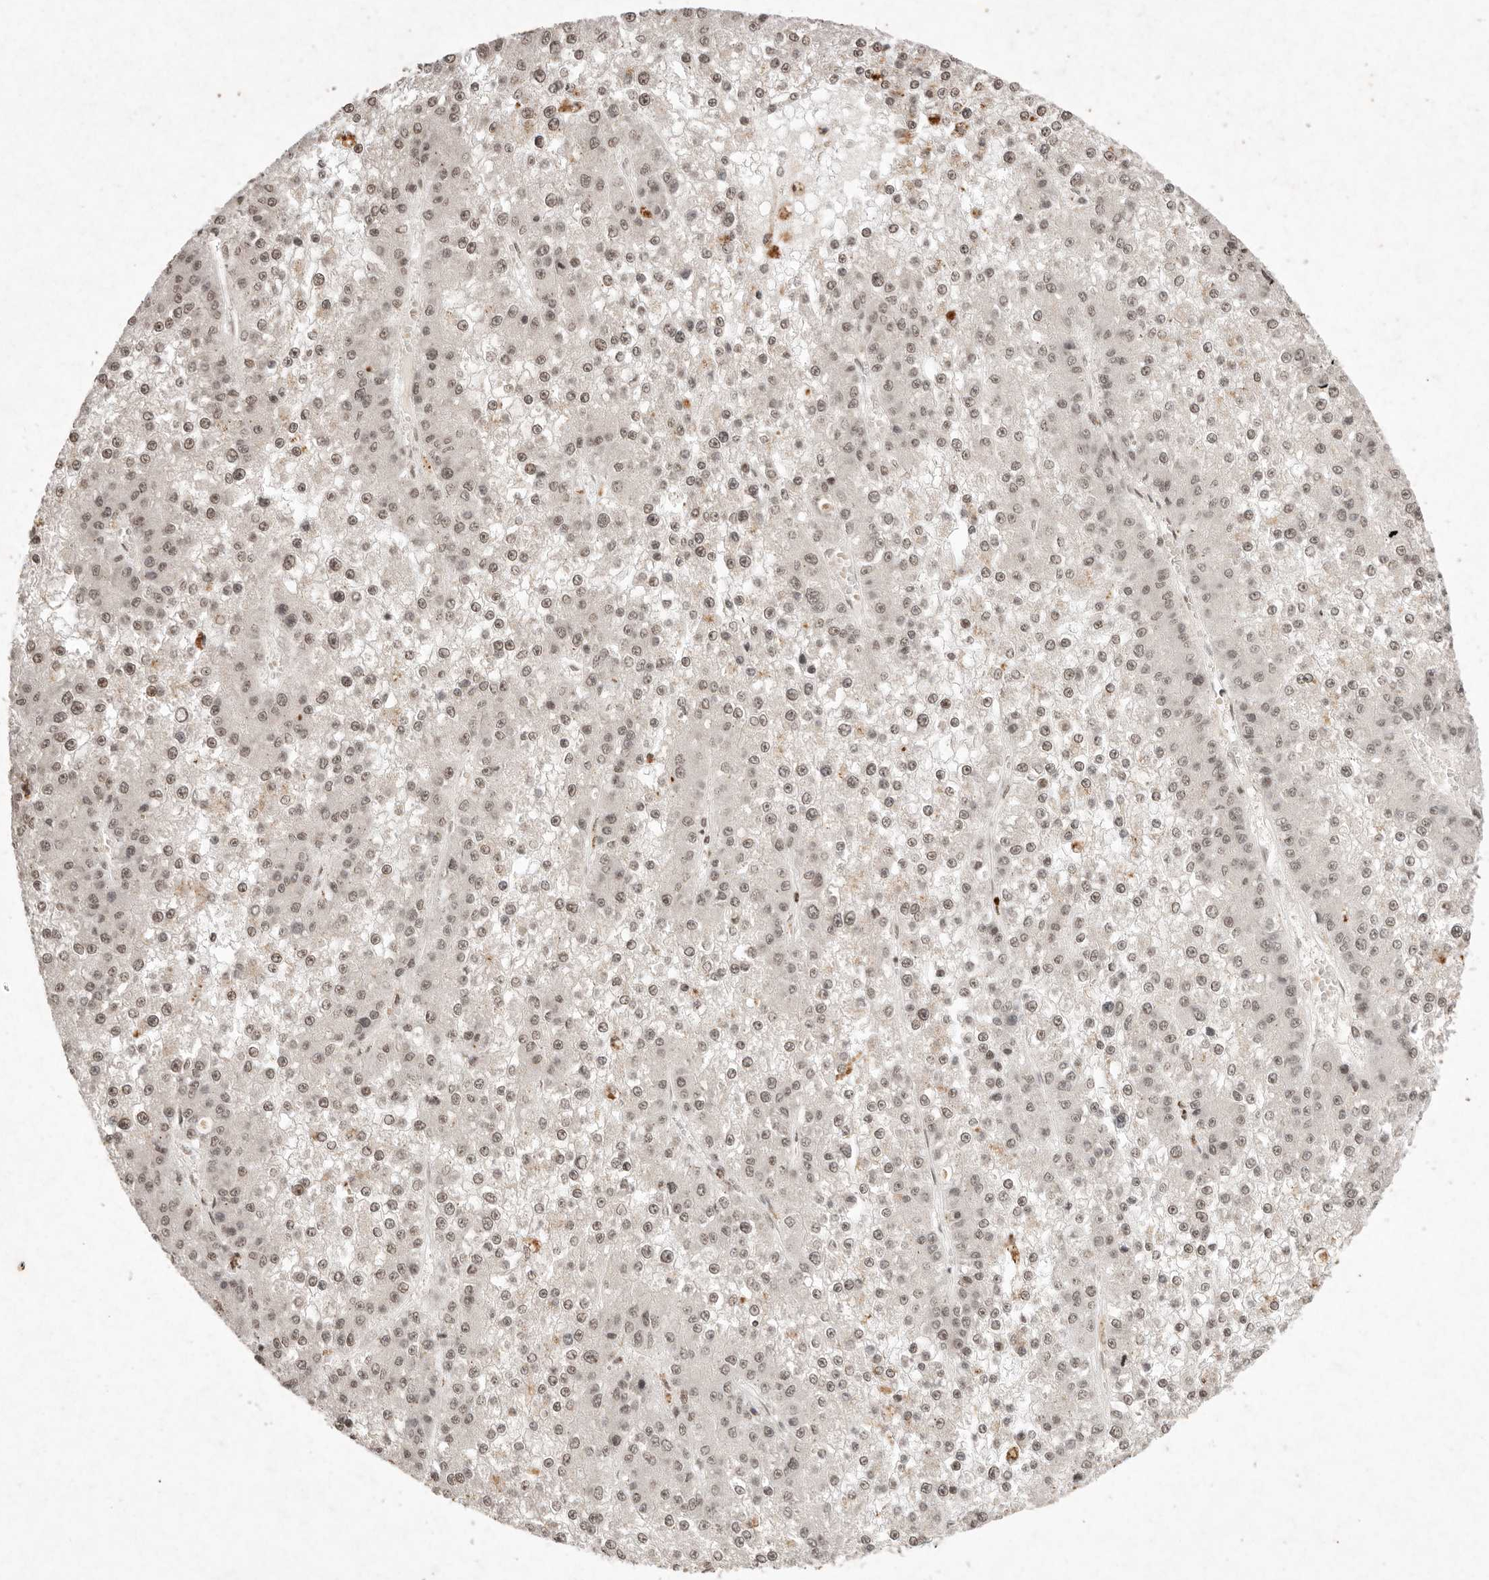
{"staining": {"intensity": "weak", "quantity": "25%-75%", "location": "nuclear"}, "tissue": "liver cancer", "cell_type": "Tumor cells", "image_type": "cancer", "snomed": [{"axis": "morphology", "description": "Carcinoma, Hepatocellular, NOS"}, {"axis": "topography", "description": "Liver"}], "caption": "Tumor cells display low levels of weak nuclear positivity in about 25%-75% of cells in human liver cancer.", "gene": "NKX3-2", "patient": {"sex": "female", "age": 73}}